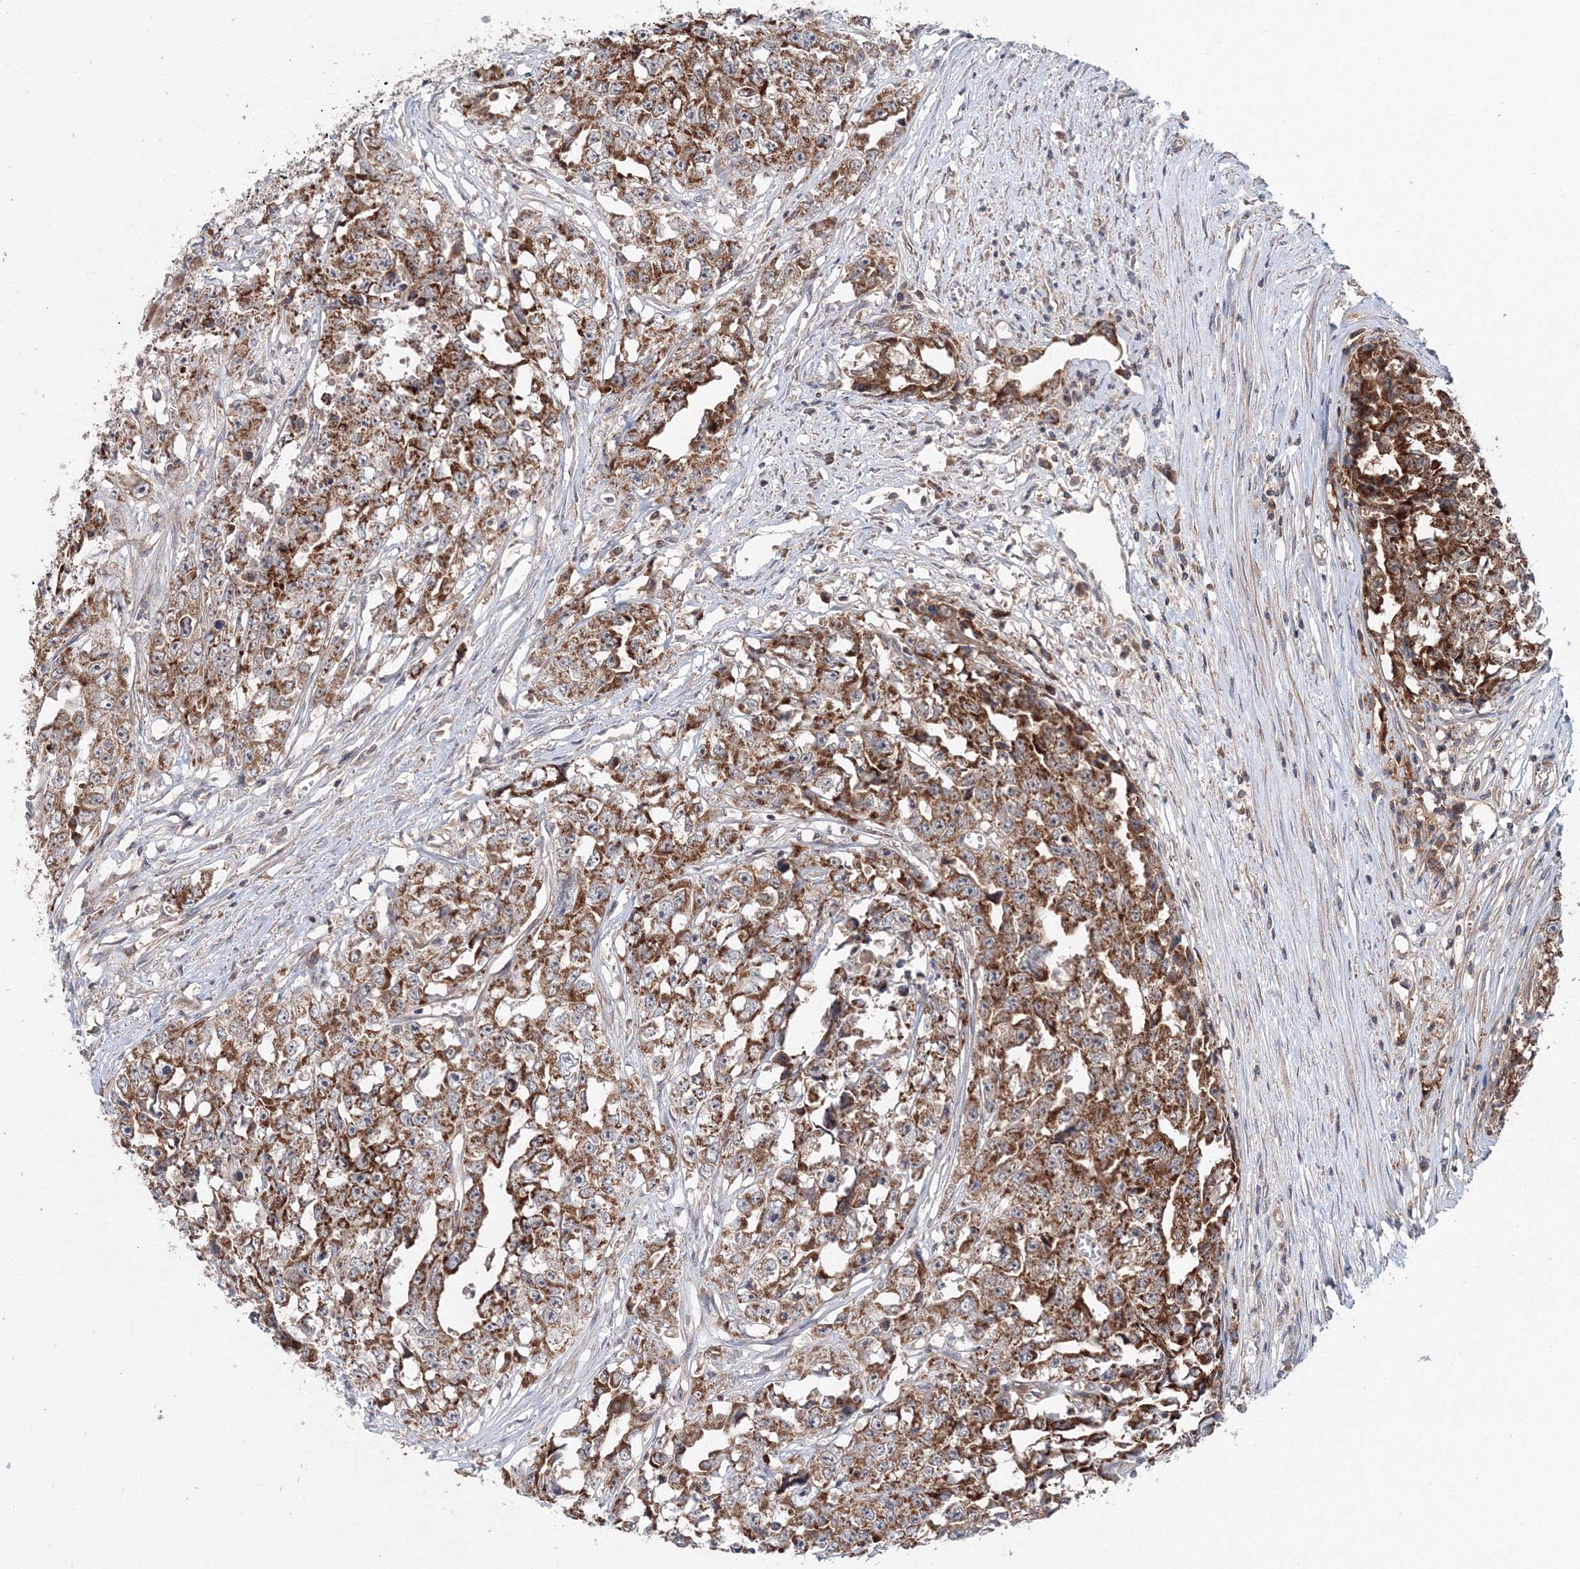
{"staining": {"intensity": "strong", "quantity": ">75%", "location": "cytoplasmic/membranous"}, "tissue": "testis cancer", "cell_type": "Tumor cells", "image_type": "cancer", "snomed": [{"axis": "morphology", "description": "Seminoma, NOS"}, {"axis": "morphology", "description": "Carcinoma, Embryonal, NOS"}, {"axis": "topography", "description": "Testis"}], "caption": "This is a histology image of immunohistochemistry staining of testis cancer, which shows strong expression in the cytoplasmic/membranous of tumor cells.", "gene": "NOA1", "patient": {"sex": "male", "age": 43}}